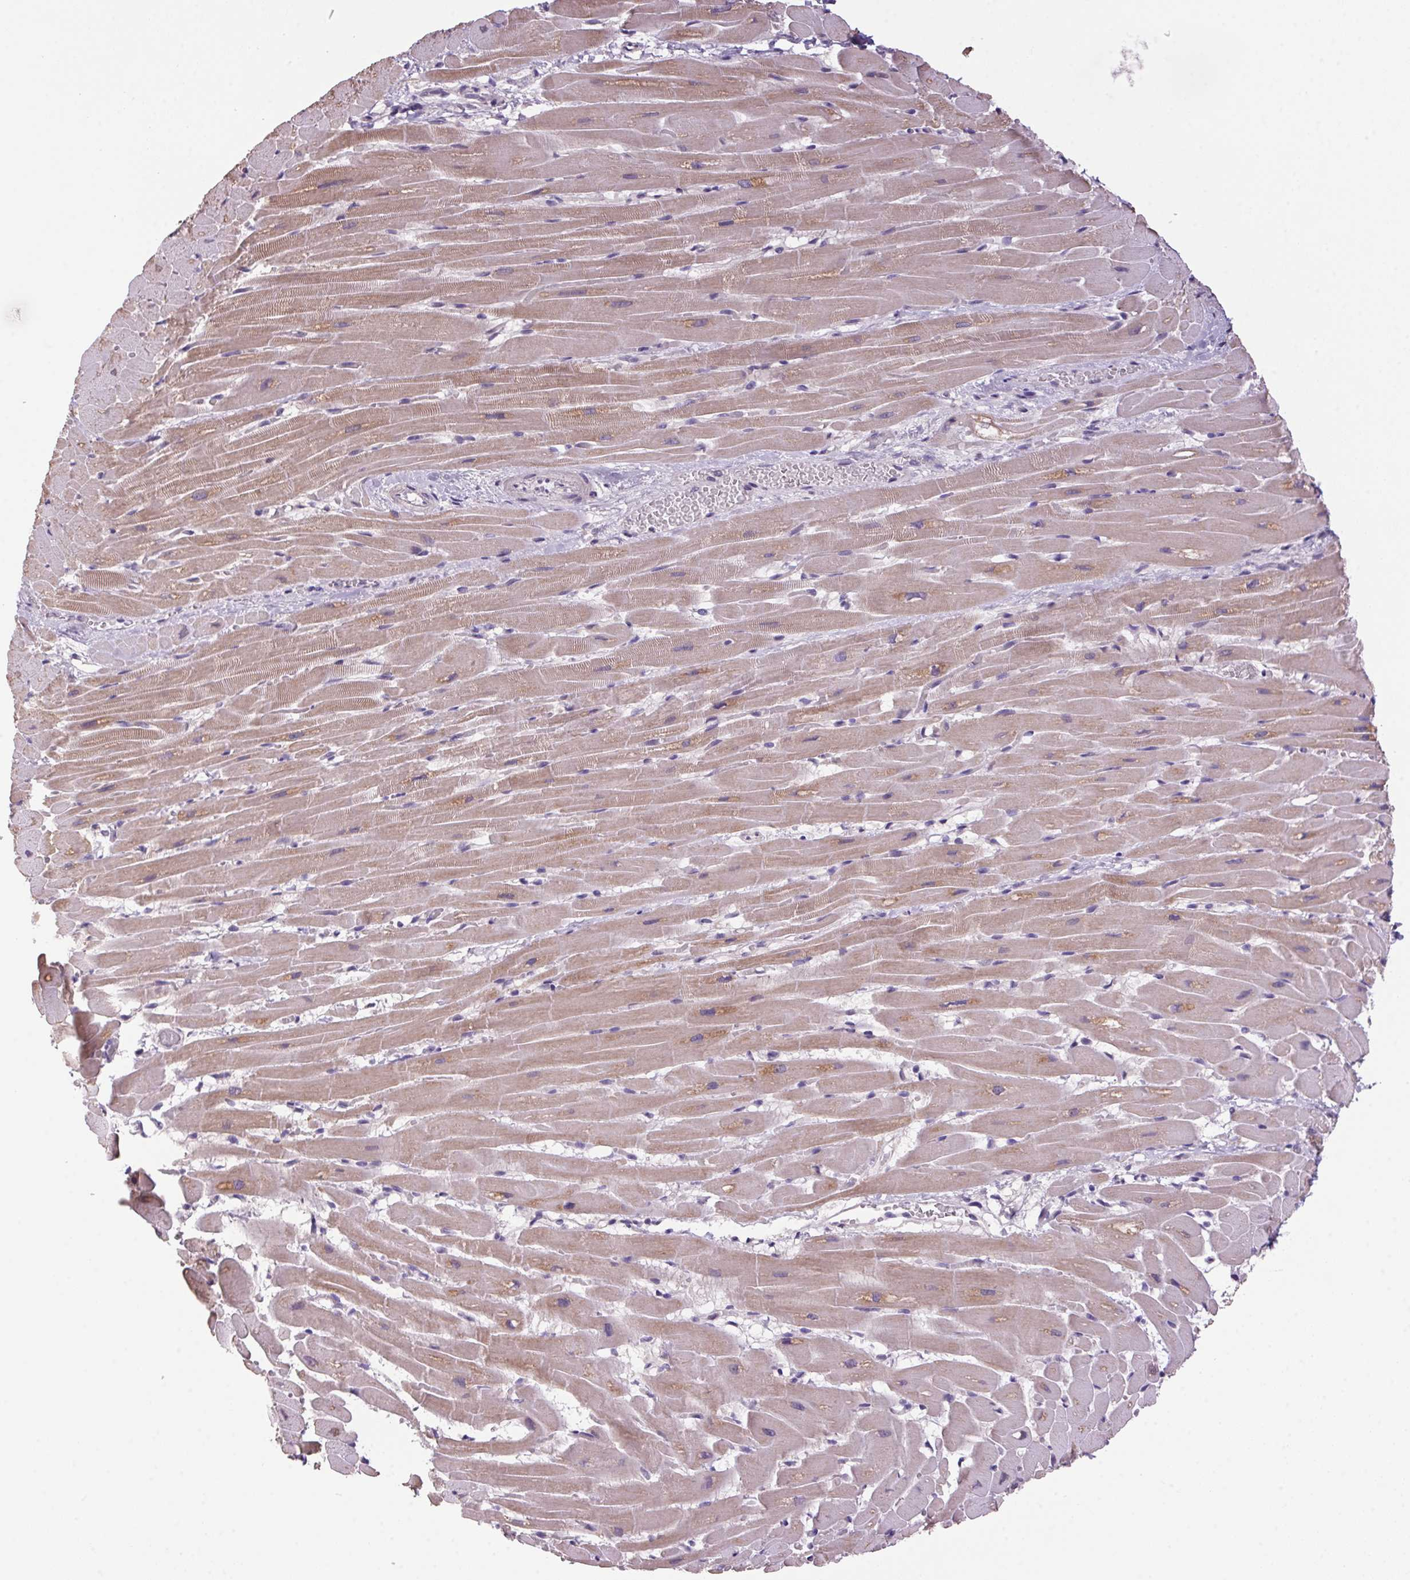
{"staining": {"intensity": "weak", "quantity": "25%-75%", "location": "cytoplasmic/membranous"}, "tissue": "heart muscle", "cell_type": "Cardiomyocytes", "image_type": "normal", "snomed": [{"axis": "morphology", "description": "Normal tissue, NOS"}, {"axis": "topography", "description": "Heart"}], "caption": "A high-resolution photomicrograph shows immunohistochemistry staining of benign heart muscle, which displays weak cytoplasmic/membranous positivity in approximately 25%-75% of cardiomyocytes. (IHC, brightfield microscopy, high magnification).", "gene": "VWA3B", "patient": {"sex": "male", "age": 37}}